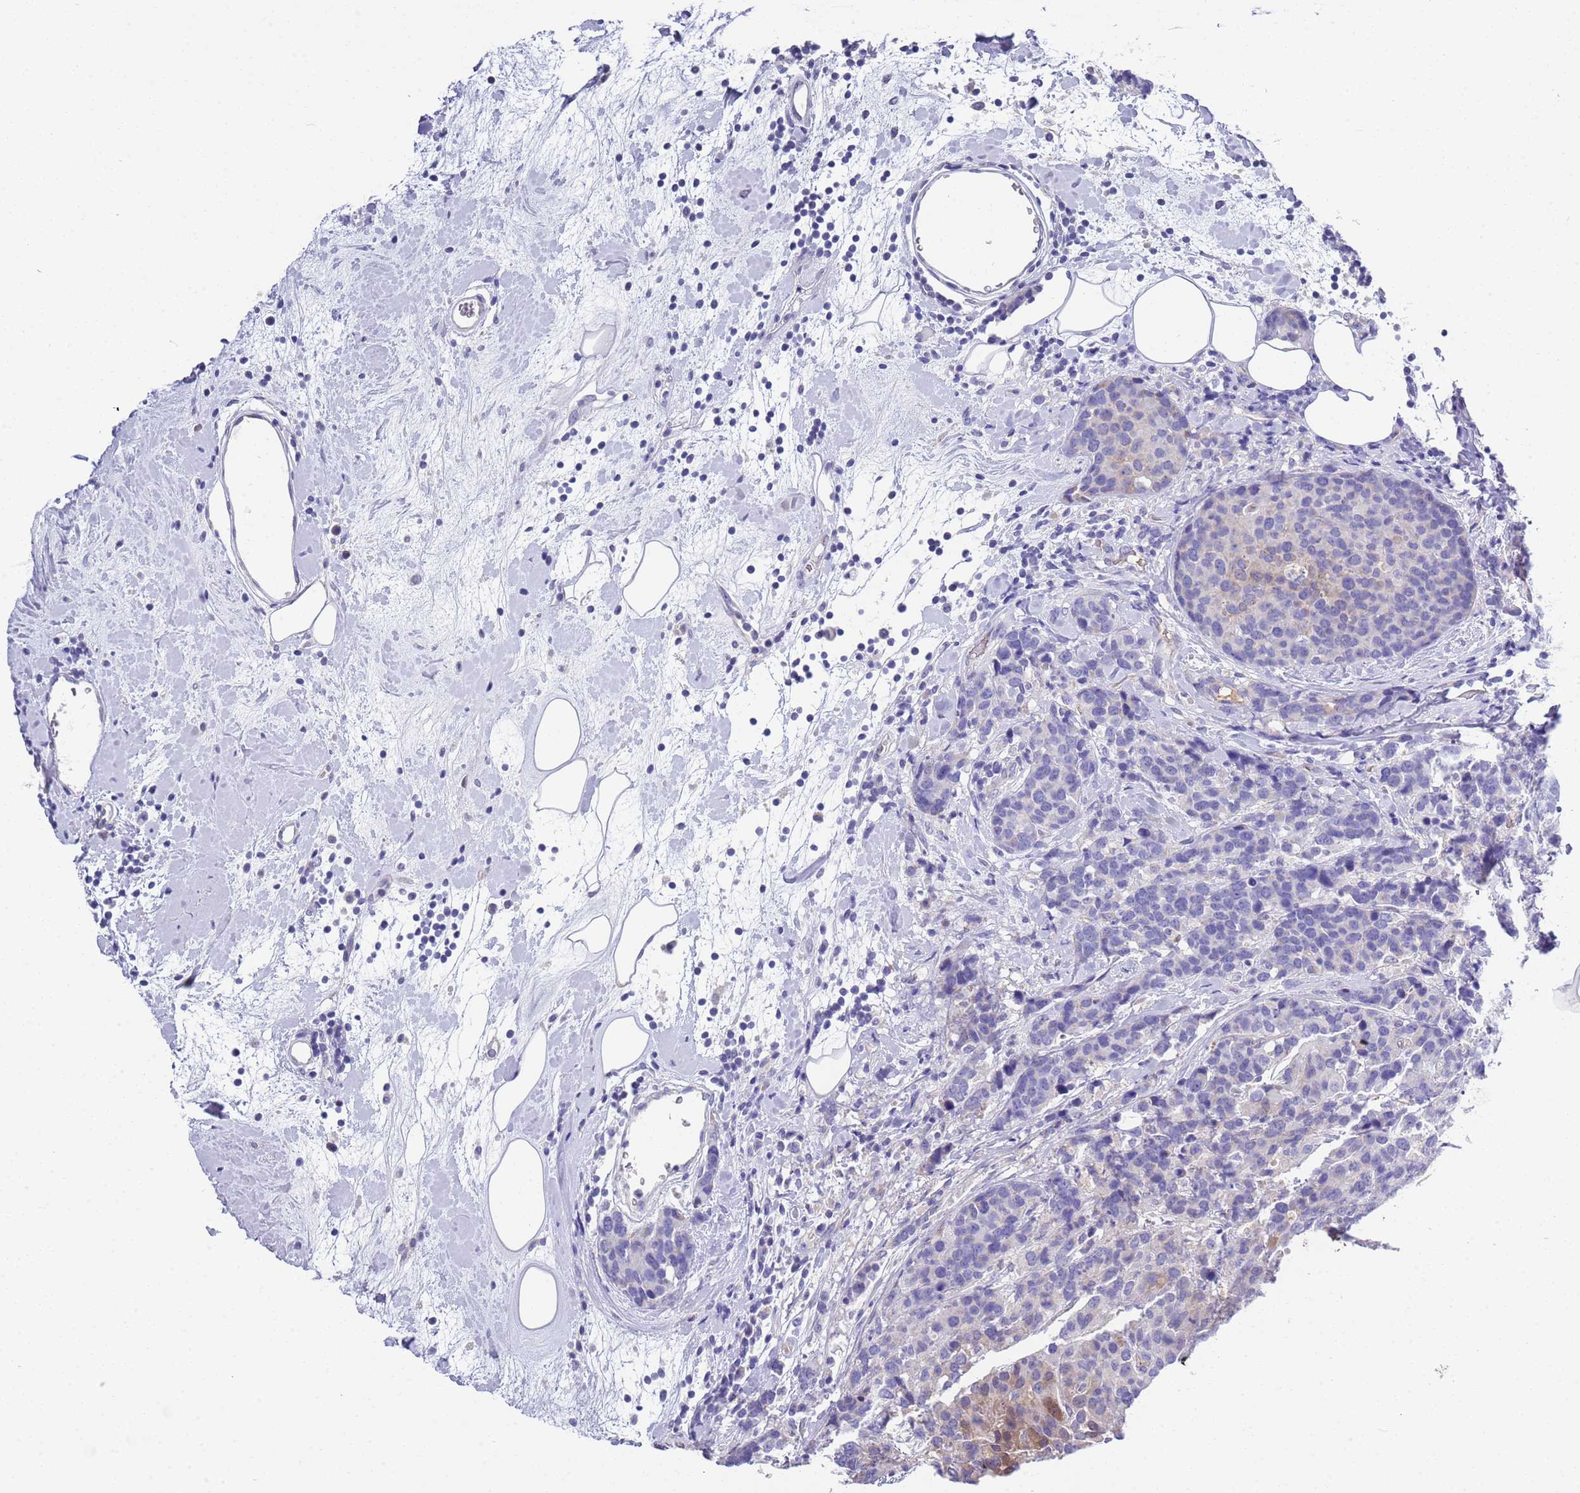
{"staining": {"intensity": "negative", "quantity": "none", "location": "none"}, "tissue": "breast cancer", "cell_type": "Tumor cells", "image_type": "cancer", "snomed": [{"axis": "morphology", "description": "Lobular carcinoma"}, {"axis": "topography", "description": "Breast"}], "caption": "A micrograph of human breast cancer (lobular carcinoma) is negative for staining in tumor cells.", "gene": "BRMS1L", "patient": {"sex": "female", "age": 59}}